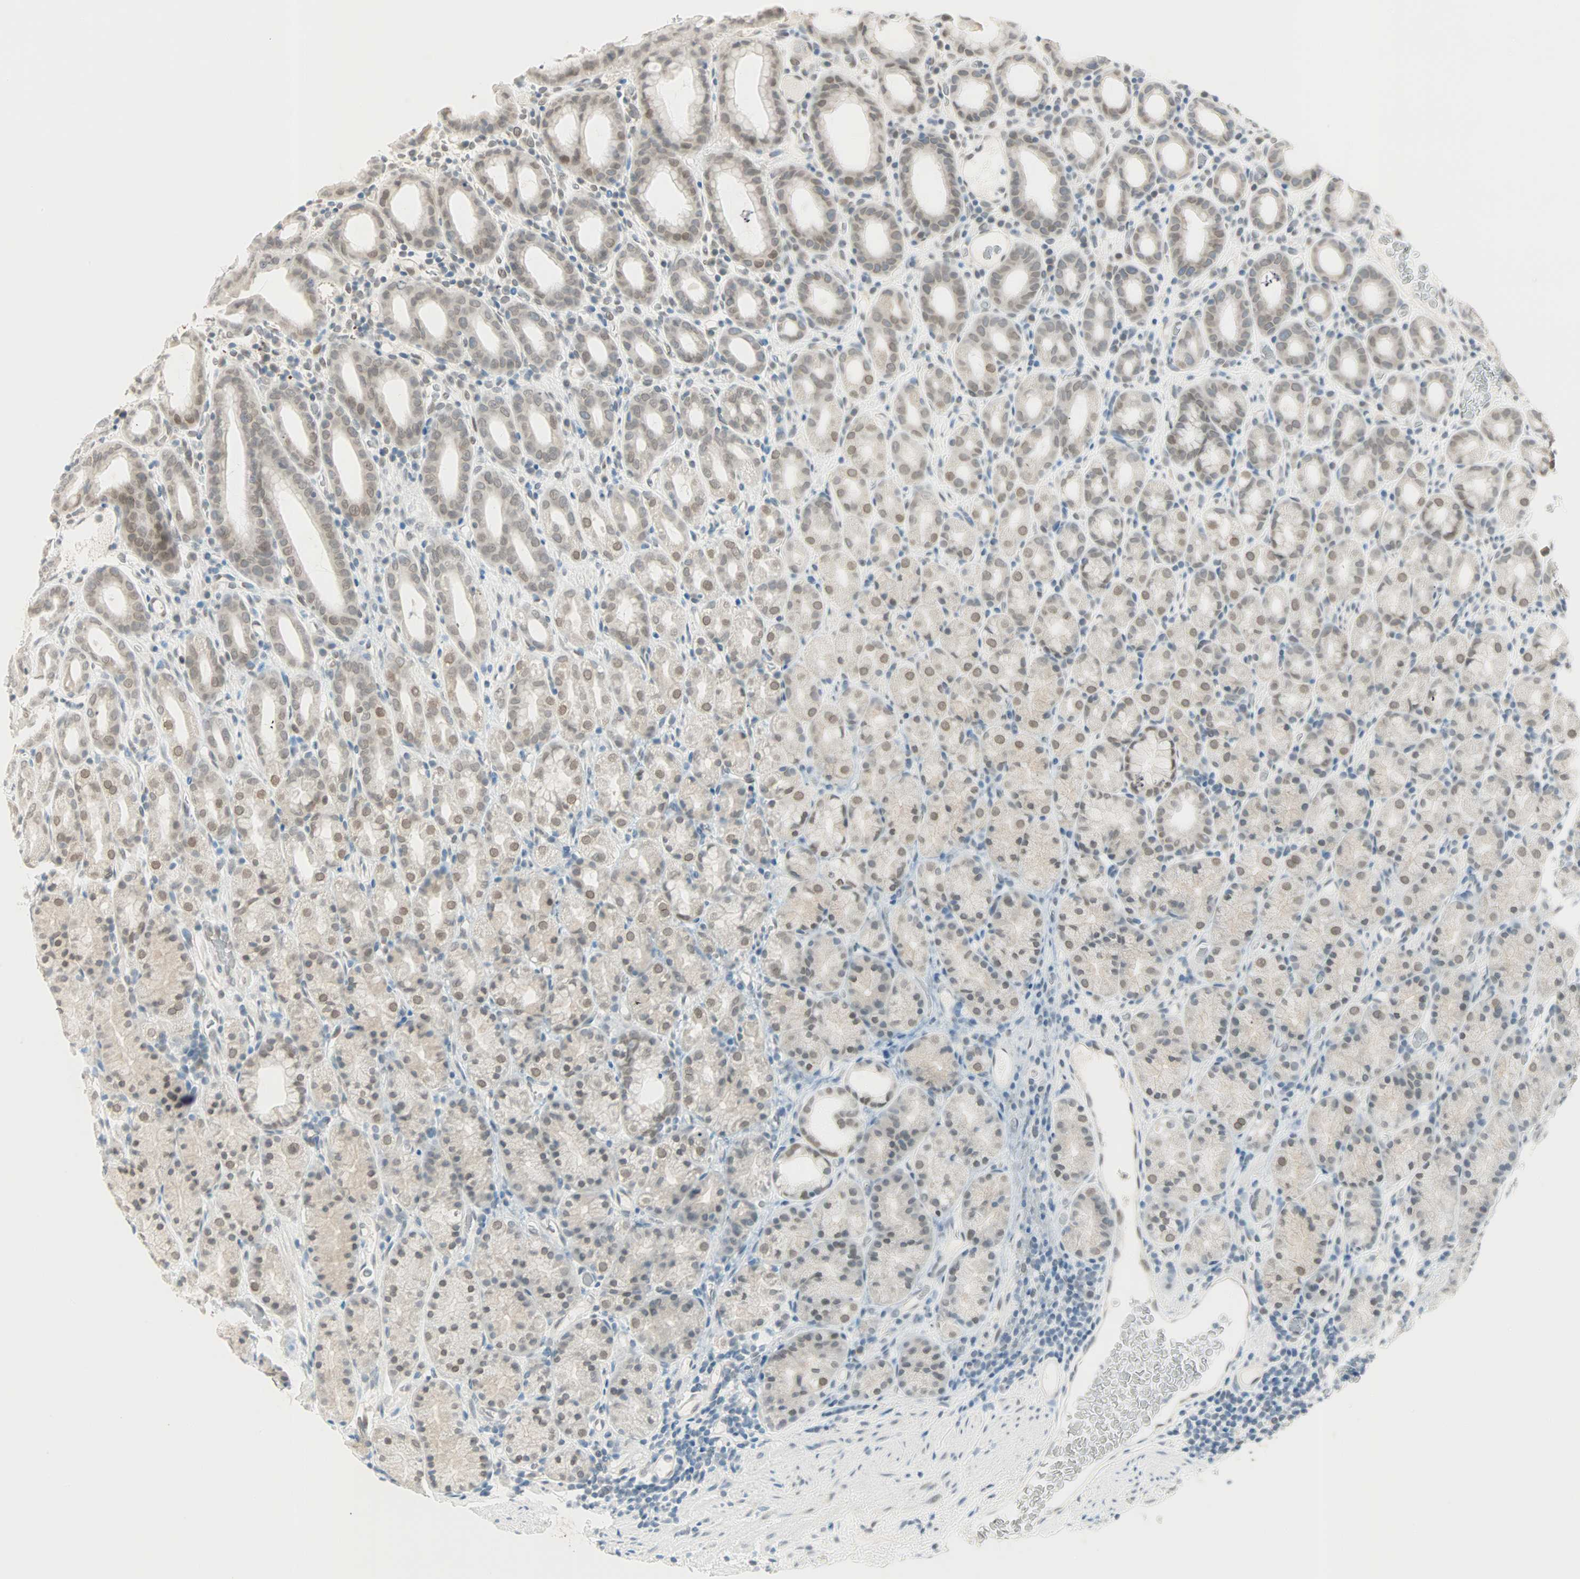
{"staining": {"intensity": "weak", "quantity": "25%-75%", "location": "nuclear"}, "tissue": "stomach", "cell_type": "Glandular cells", "image_type": "normal", "snomed": [{"axis": "morphology", "description": "Normal tissue, NOS"}, {"axis": "topography", "description": "Stomach, upper"}], "caption": "Protein staining shows weak nuclear positivity in about 25%-75% of glandular cells in benign stomach.", "gene": "BCAN", "patient": {"sex": "male", "age": 68}}